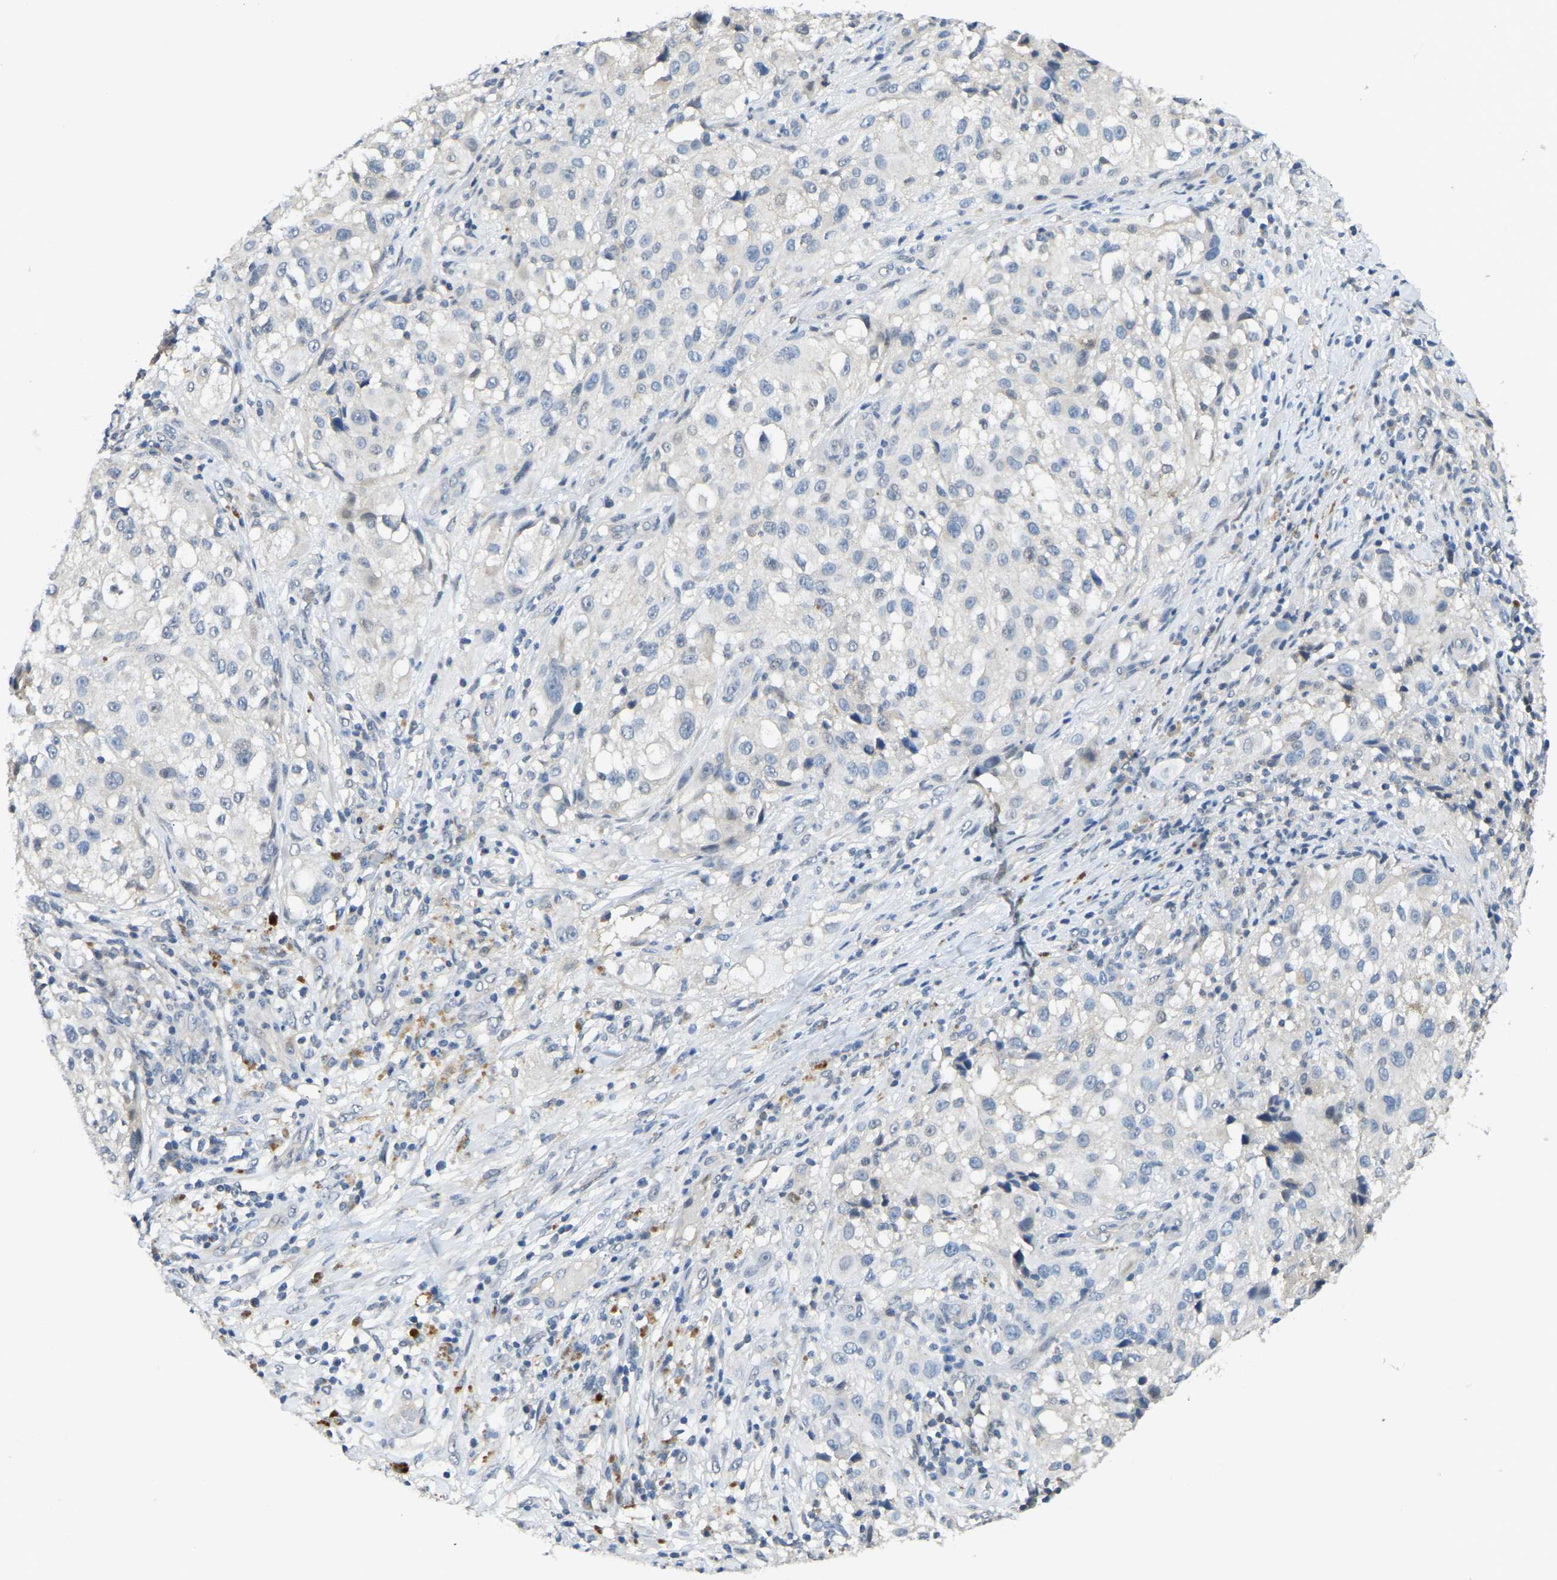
{"staining": {"intensity": "negative", "quantity": "none", "location": "none"}, "tissue": "melanoma", "cell_type": "Tumor cells", "image_type": "cancer", "snomed": [{"axis": "morphology", "description": "Necrosis, NOS"}, {"axis": "morphology", "description": "Malignant melanoma, NOS"}, {"axis": "topography", "description": "Skin"}], "caption": "Melanoma was stained to show a protein in brown. There is no significant positivity in tumor cells. (DAB immunohistochemistry, high magnification).", "gene": "AHNAK", "patient": {"sex": "female", "age": 87}}